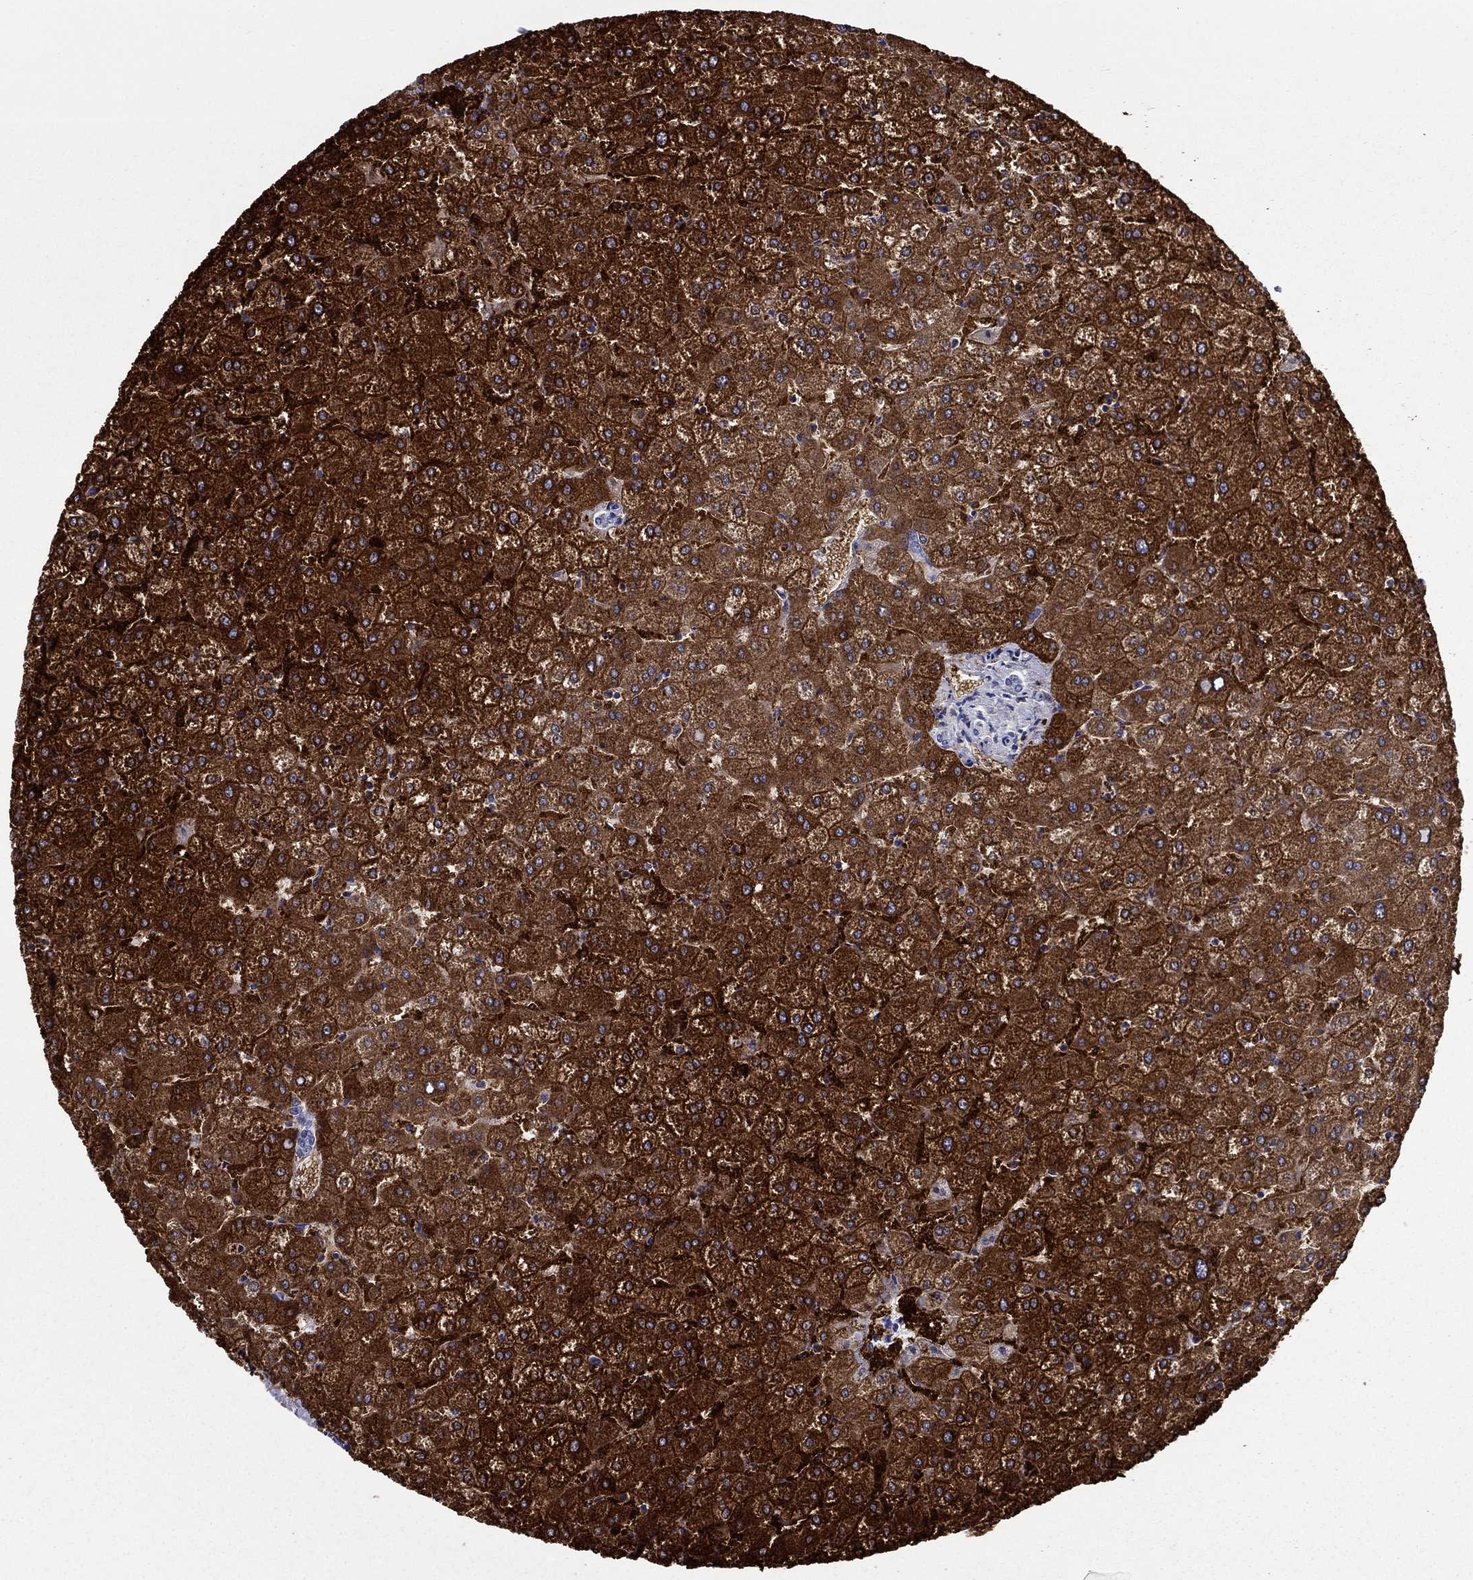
{"staining": {"intensity": "negative", "quantity": "none", "location": "none"}, "tissue": "liver", "cell_type": "Cholangiocytes", "image_type": "normal", "snomed": [{"axis": "morphology", "description": "Normal tissue, NOS"}, {"axis": "topography", "description": "Liver"}], "caption": "Histopathology image shows no significant protein expression in cholangiocytes of unremarkable liver. (Brightfield microscopy of DAB (3,3'-diaminobenzidine) IHC at high magnification).", "gene": "UPB1", "patient": {"sex": "female", "age": 32}}